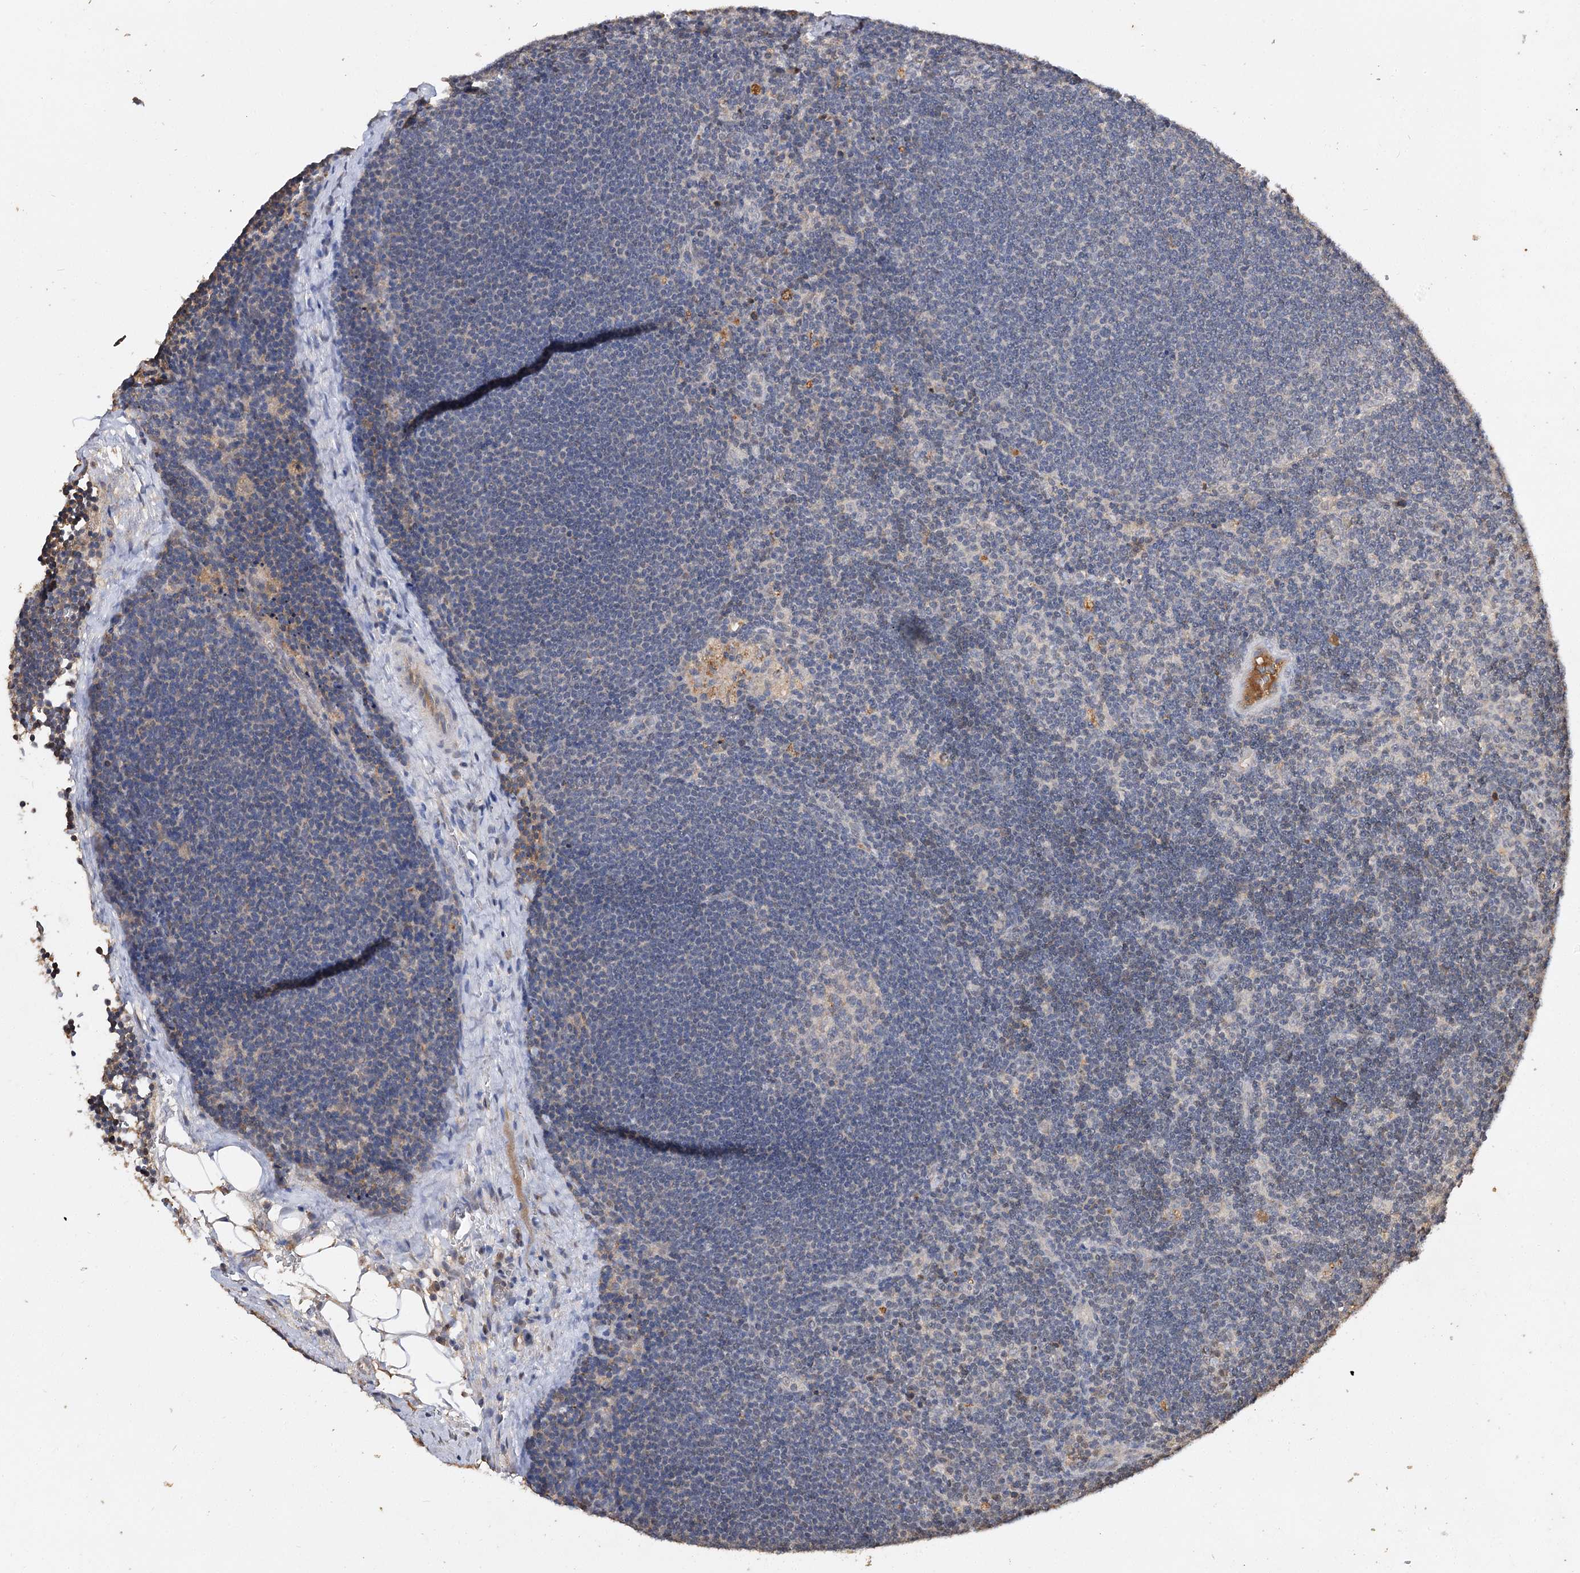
{"staining": {"intensity": "negative", "quantity": "none", "location": "none"}, "tissue": "lymph node", "cell_type": "Germinal center cells", "image_type": "normal", "snomed": [{"axis": "morphology", "description": "Normal tissue, NOS"}, {"axis": "topography", "description": "Lymph node"}], "caption": "DAB (3,3'-diaminobenzidine) immunohistochemical staining of benign human lymph node reveals no significant expression in germinal center cells.", "gene": "ARL13A", "patient": {"sex": "male", "age": 24}}